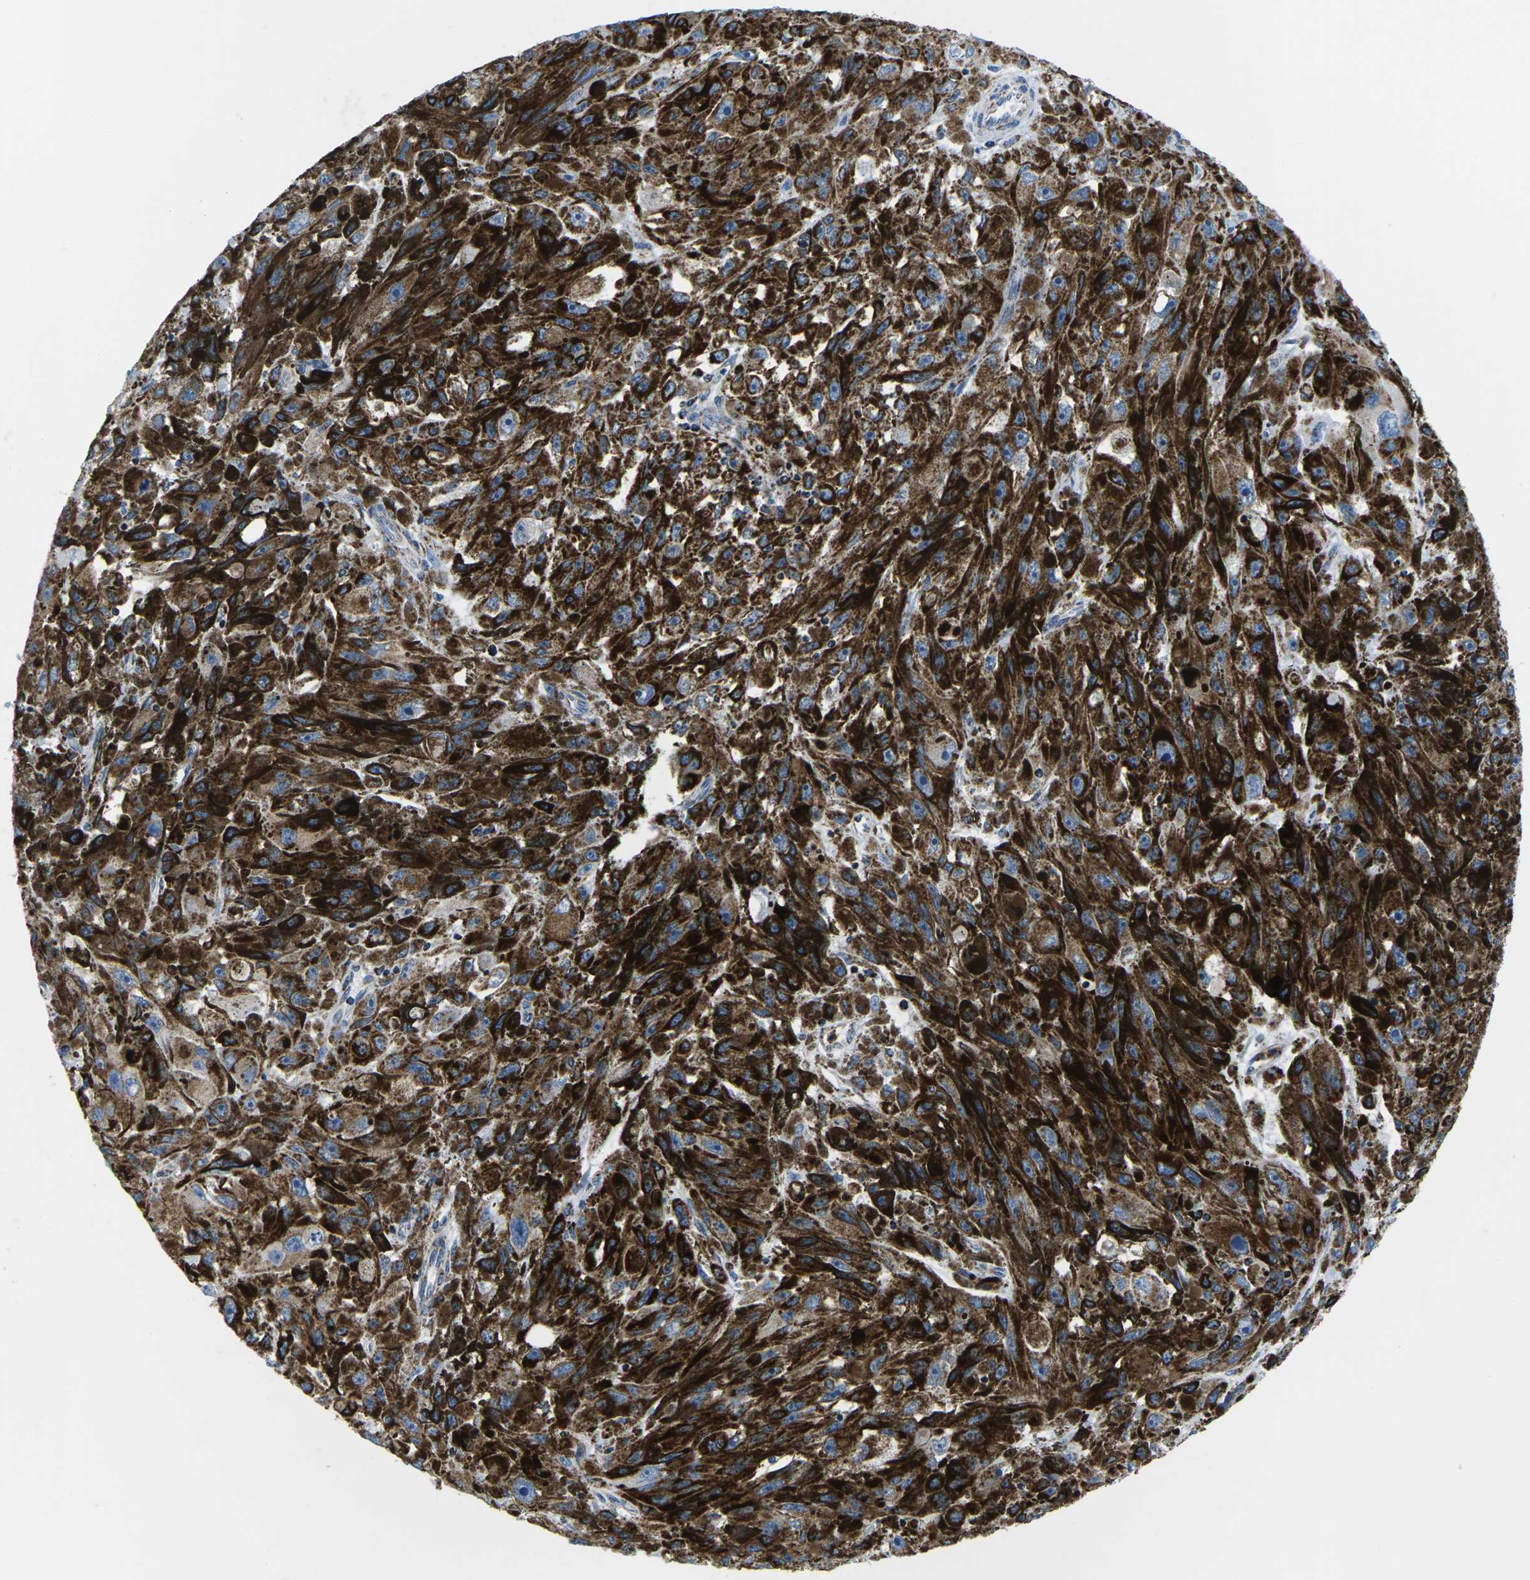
{"staining": {"intensity": "negative", "quantity": "none", "location": "none"}, "tissue": "melanoma", "cell_type": "Tumor cells", "image_type": "cancer", "snomed": [{"axis": "morphology", "description": "Malignant melanoma, NOS"}, {"axis": "topography", "description": "Skin"}], "caption": "Immunohistochemistry (IHC) photomicrograph of malignant melanoma stained for a protein (brown), which demonstrates no expression in tumor cells. (Stains: DAB (3,3'-diaminobenzidine) IHC with hematoxylin counter stain, Microscopy: brightfield microscopy at high magnification).", "gene": "COX6C", "patient": {"sex": "female", "age": 104}}